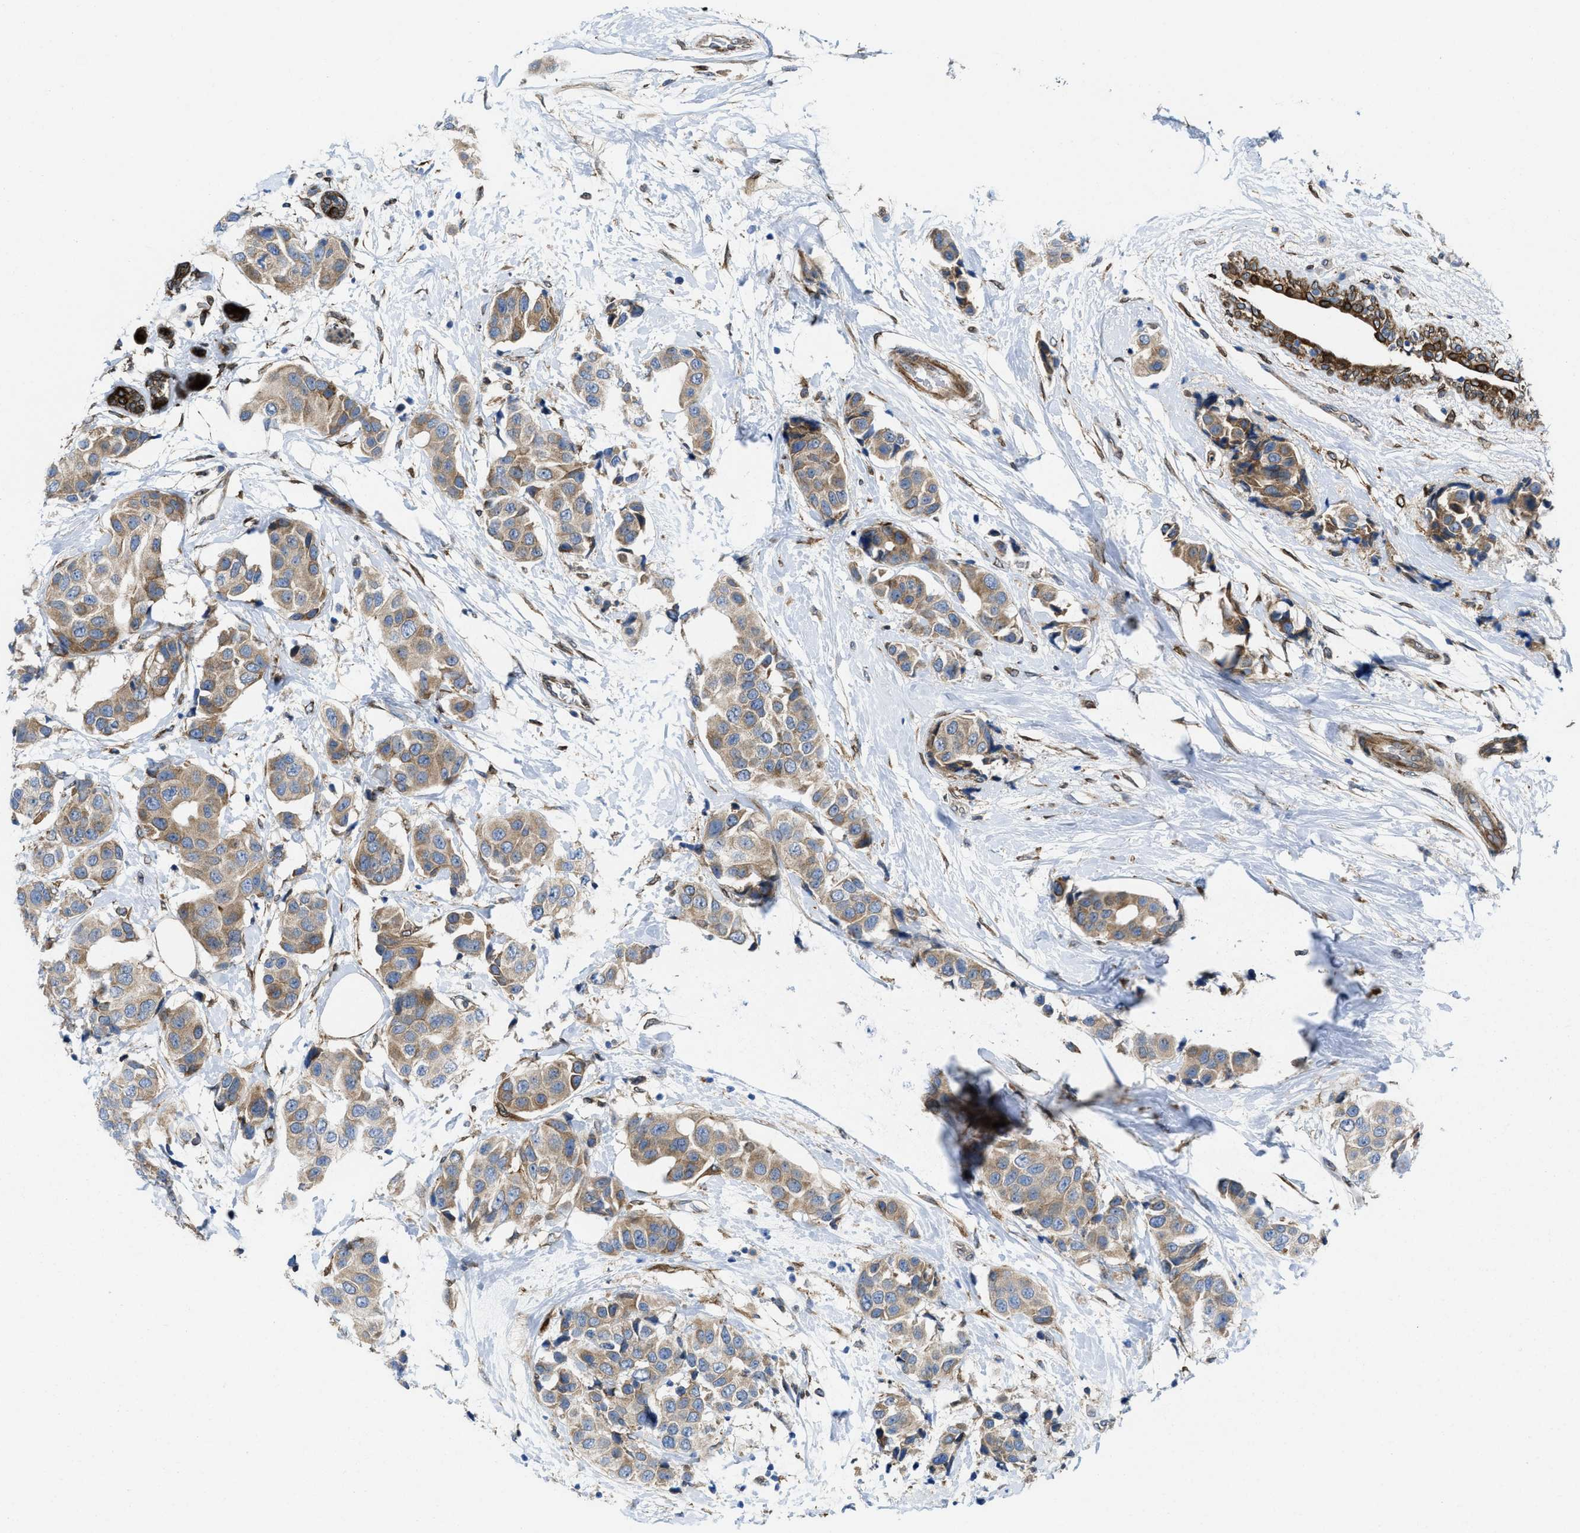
{"staining": {"intensity": "moderate", "quantity": ">75%", "location": "cytoplasmic/membranous"}, "tissue": "breast cancer", "cell_type": "Tumor cells", "image_type": "cancer", "snomed": [{"axis": "morphology", "description": "Normal tissue, NOS"}, {"axis": "morphology", "description": "Duct carcinoma"}, {"axis": "topography", "description": "Breast"}], "caption": "Breast cancer (invasive ductal carcinoma) tissue demonstrates moderate cytoplasmic/membranous positivity in about >75% of tumor cells, visualized by immunohistochemistry.", "gene": "ERLIN2", "patient": {"sex": "female", "age": 39}}